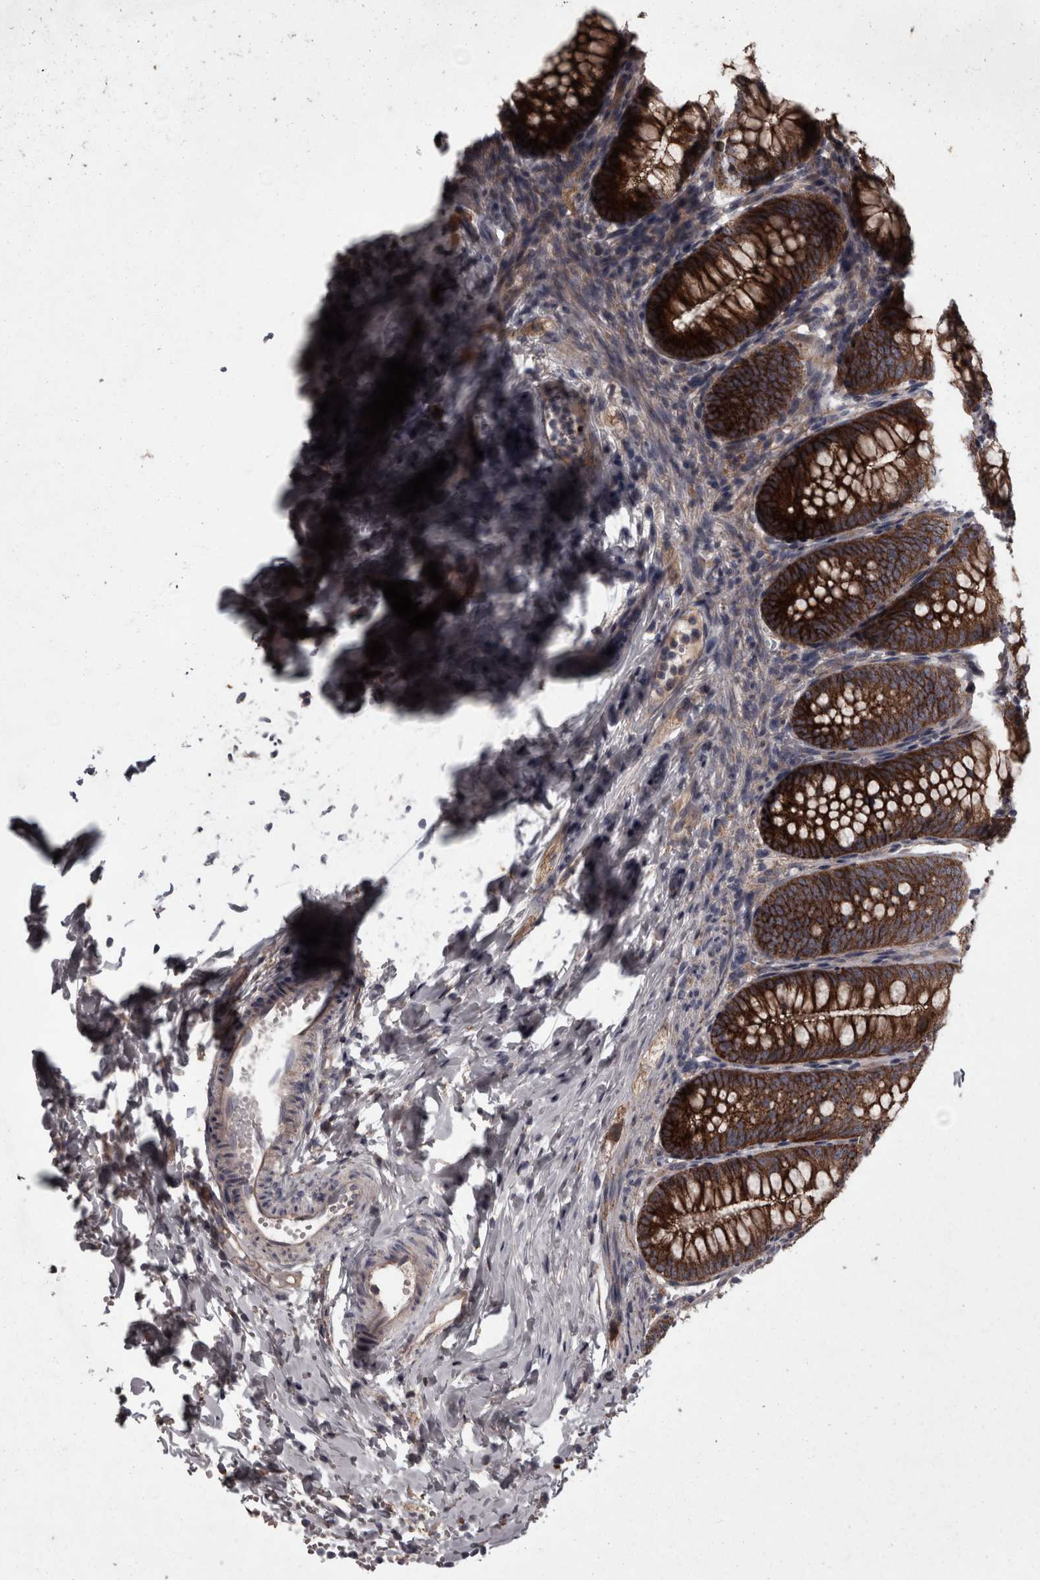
{"staining": {"intensity": "strong", "quantity": ">75%", "location": "cytoplasmic/membranous"}, "tissue": "appendix", "cell_type": "Glandular cells", "image_type": "normal", "snomed": [{"axis": "morphology", "description": "Normal tissue, NOS"}, {"axis": "topography", "description": "Appendix"}], "caption": "Glandular cells display high levels of strong cytoplasmic/membranous expression in about >75% of cells in benign human appendix.", "gene": "PCDH17", "patient": {"sex": "male", "age": 1}}